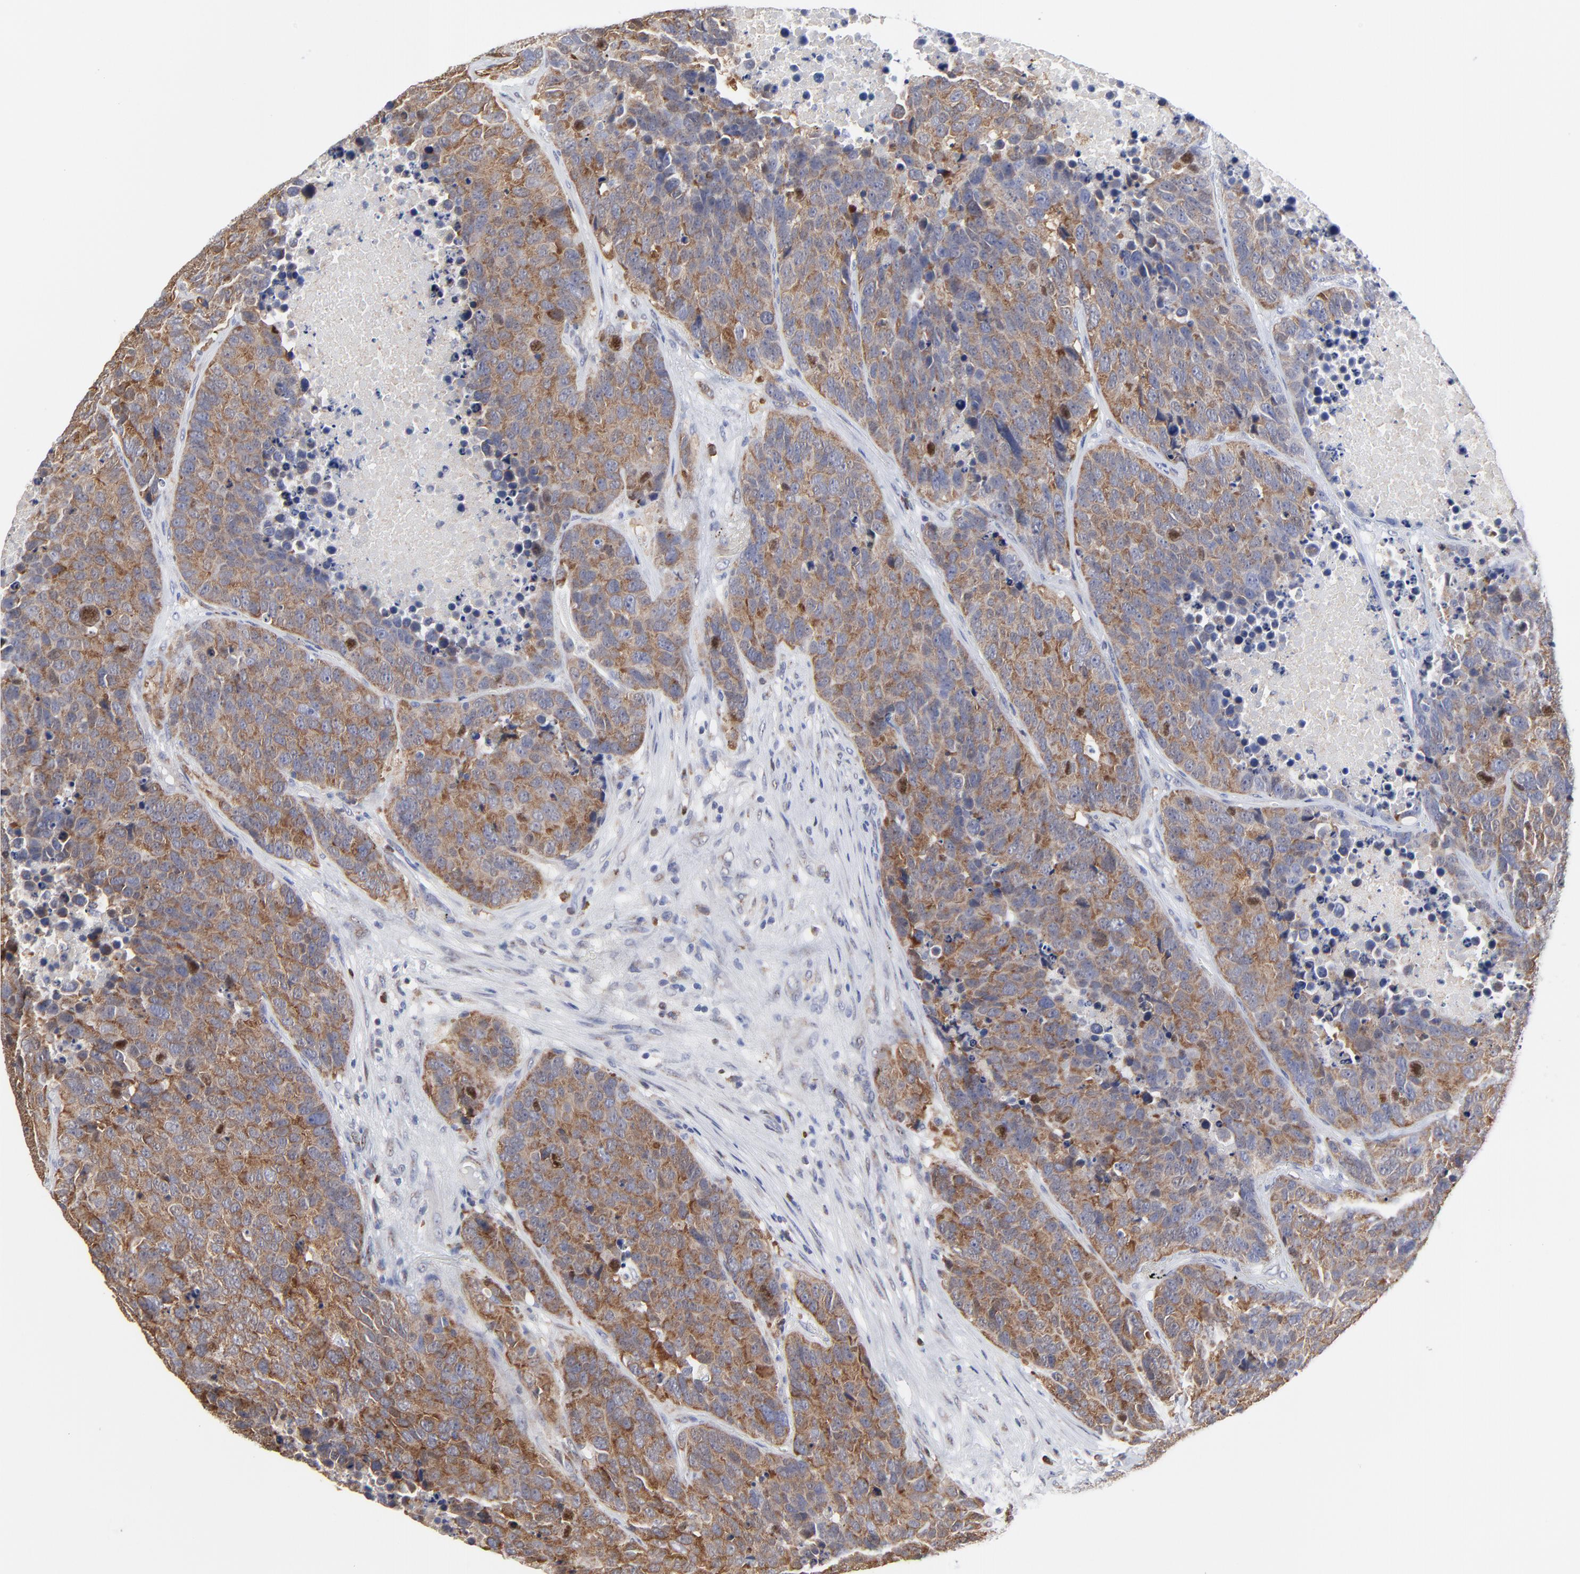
{"staining": {"intensity": "moderate", "quantity": ">75%", "location": "cytoplasmic/membranous"}, "tissue": "carcinoid", "cell_type": "Tumor cells", "image_type": "cancer", "snomed": [{"axis": "morphology", "description": "Carcinoid, malignant, NOS"}, {"axis": "topography", "description": "Bronchus"}], "caption": "Carcinoid stained with DAB immunohistochemistry (IHC) exhibits medium levels of moderate cytoplasmic/membranous positivity in about >75% of tumor cells. The staining is performed using DAB brown chromogen to label protein expression. The nuclei are counter-stained blue using hematoxylin.", "gene": "NCAPH", "patient": {"sex": "male", "age": 55}}